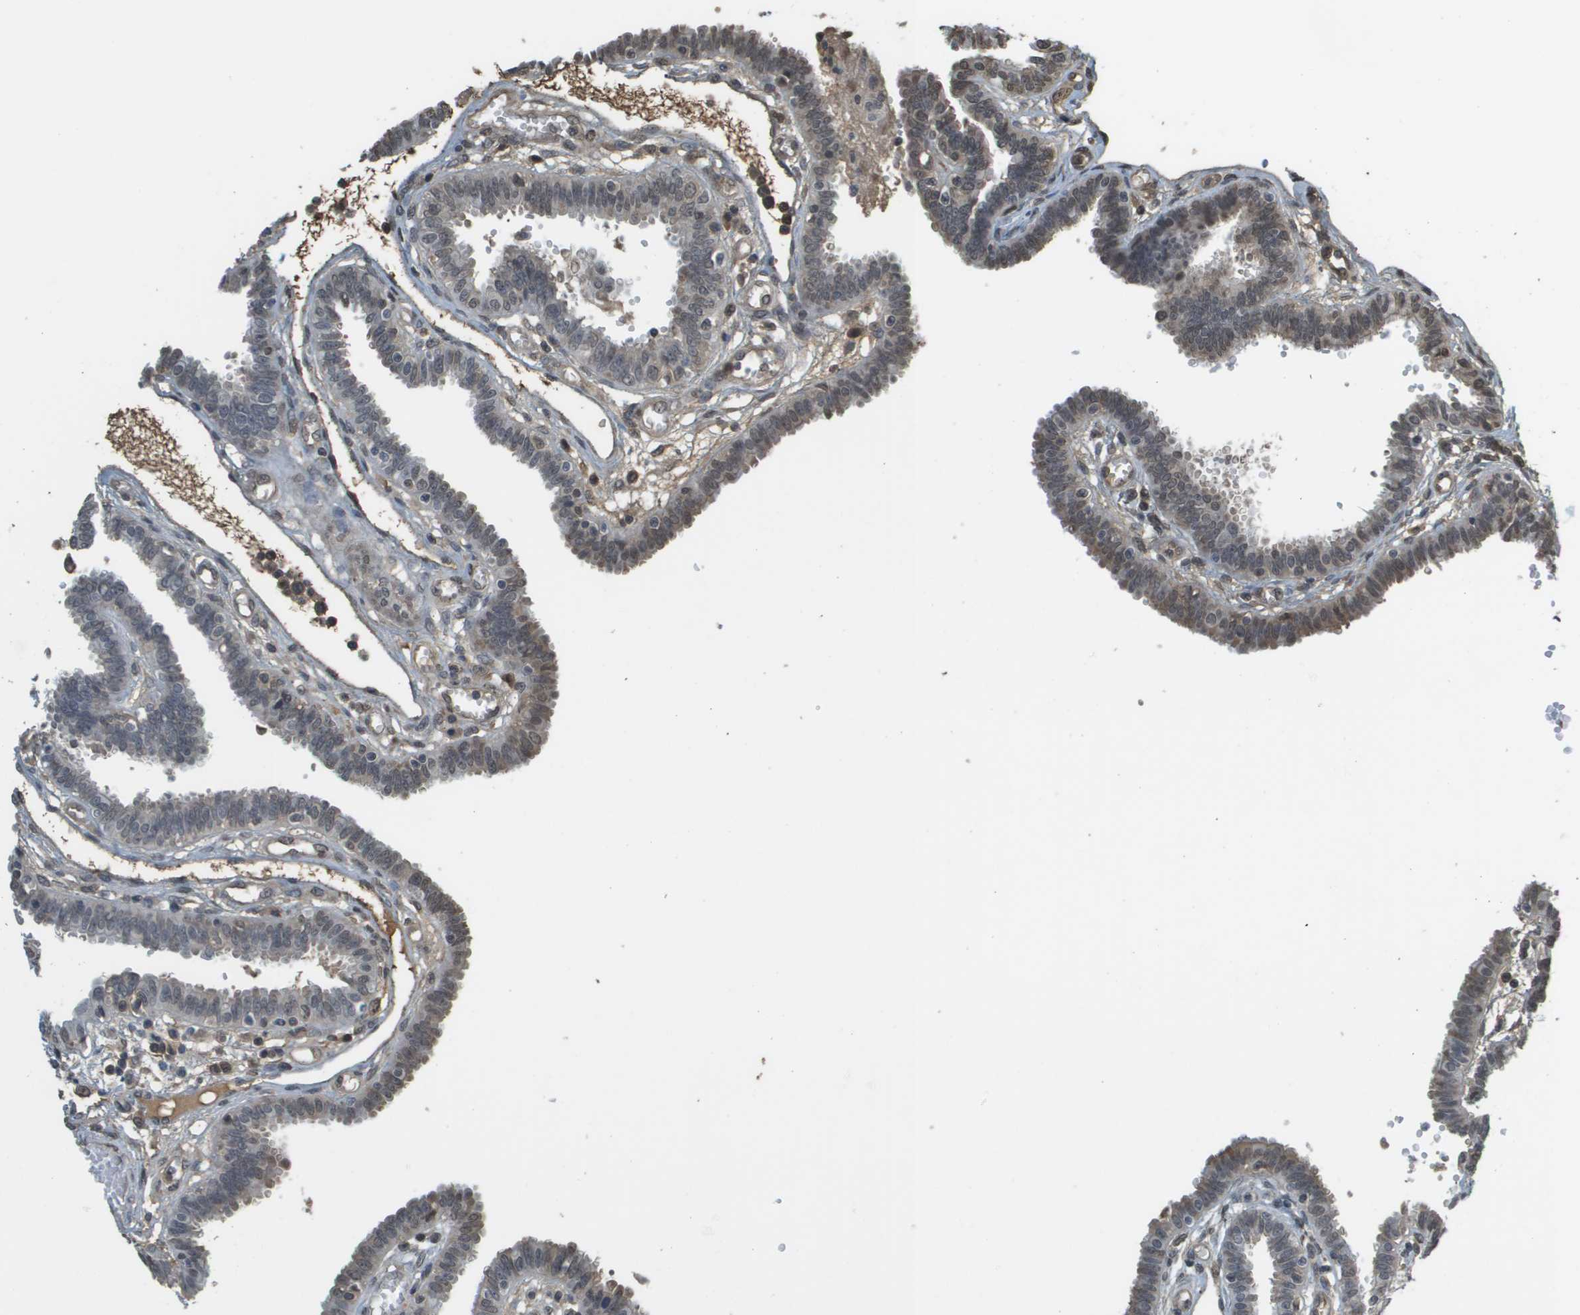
{"staining": {"intensity": "negative", "quantity": "none", "location": "none"}, "tissue": "fallopian tube", "cell_type": "Glandular cells", "image_type": "normal", "snomed": [{"axis": "morphology", "description": "Normal tissue, NOS"}, {"axis": "topography", "description": "Fallopian tube"}], "caption": "A high-resolution photomicrograph shows immunohistochemistry (IHC) staining of normal fallopian tube, which exhibits no significant expression in glandular cells. The staining was performed using DAB (3,3'-diaminobenzidine) to visualize the protein expression in brown, while the nuclei were stained in blue with hematoxylin (Magnification: 20x).", "gene": "NDRG2", "patient": {"sex": "female", "age": 32}}